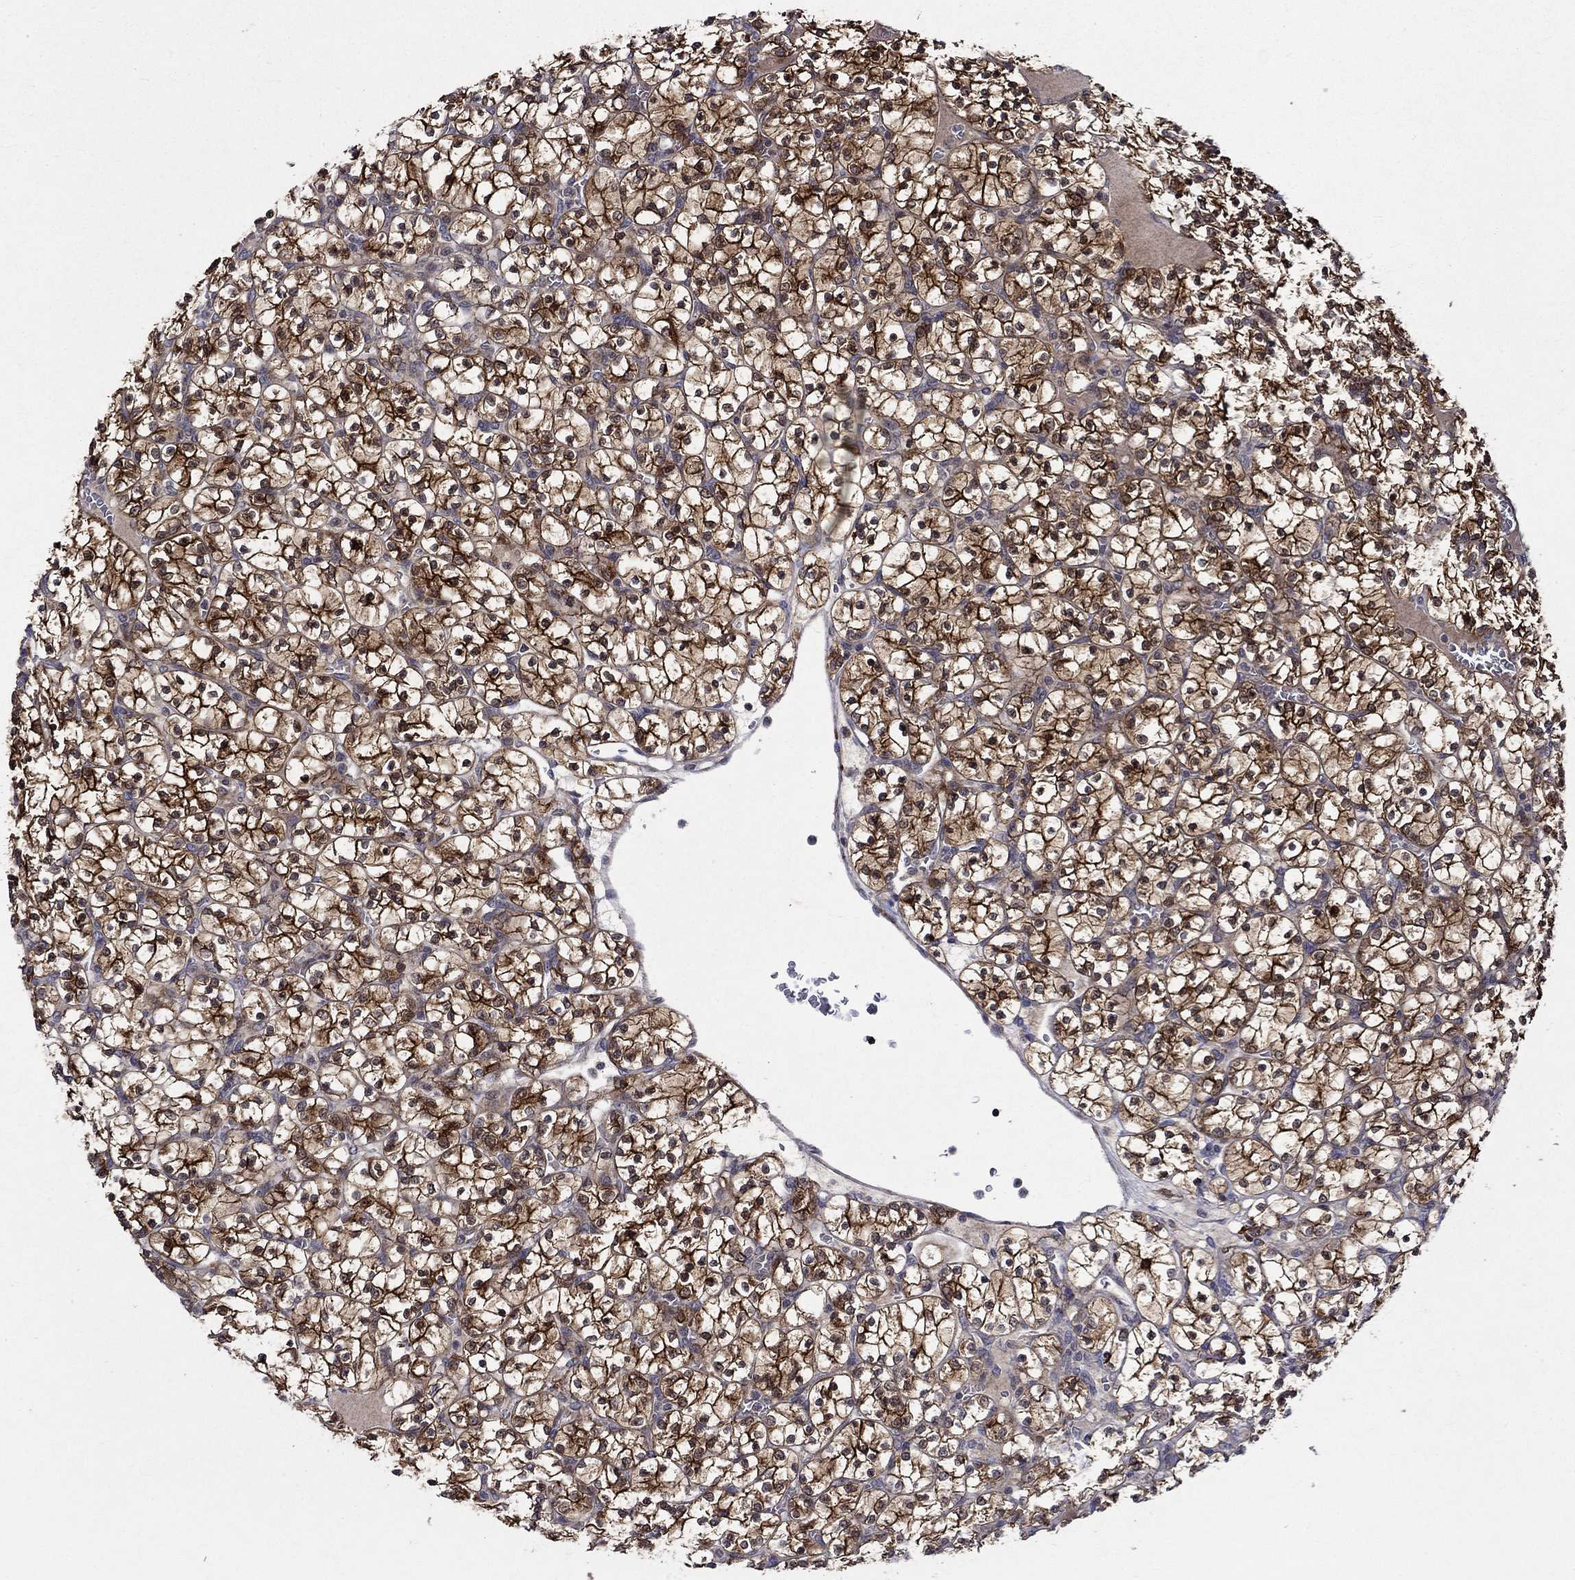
{"staining": {"intensity": "strong", "quantity": ">75%", "location": "cytoplasmic/membranous"}, "tissue": "renal cancer", "cell_type": "Tumor cells", "image_type": "cancer", "snomed": [{"axis": "morphology", "description": "Adenocarcinoma, NOS"}, {"axis": "topography", "description": "Kidney"}], "caption": "Immunohistochemical staining of human adenocarcinoma (renal) reveals high levels of strong cytoplasmic/membranous protein positivity in approximately >75% of tumor cells.", "gene": "CRYAB", "patient": {"sex": "female", "age": 89}}